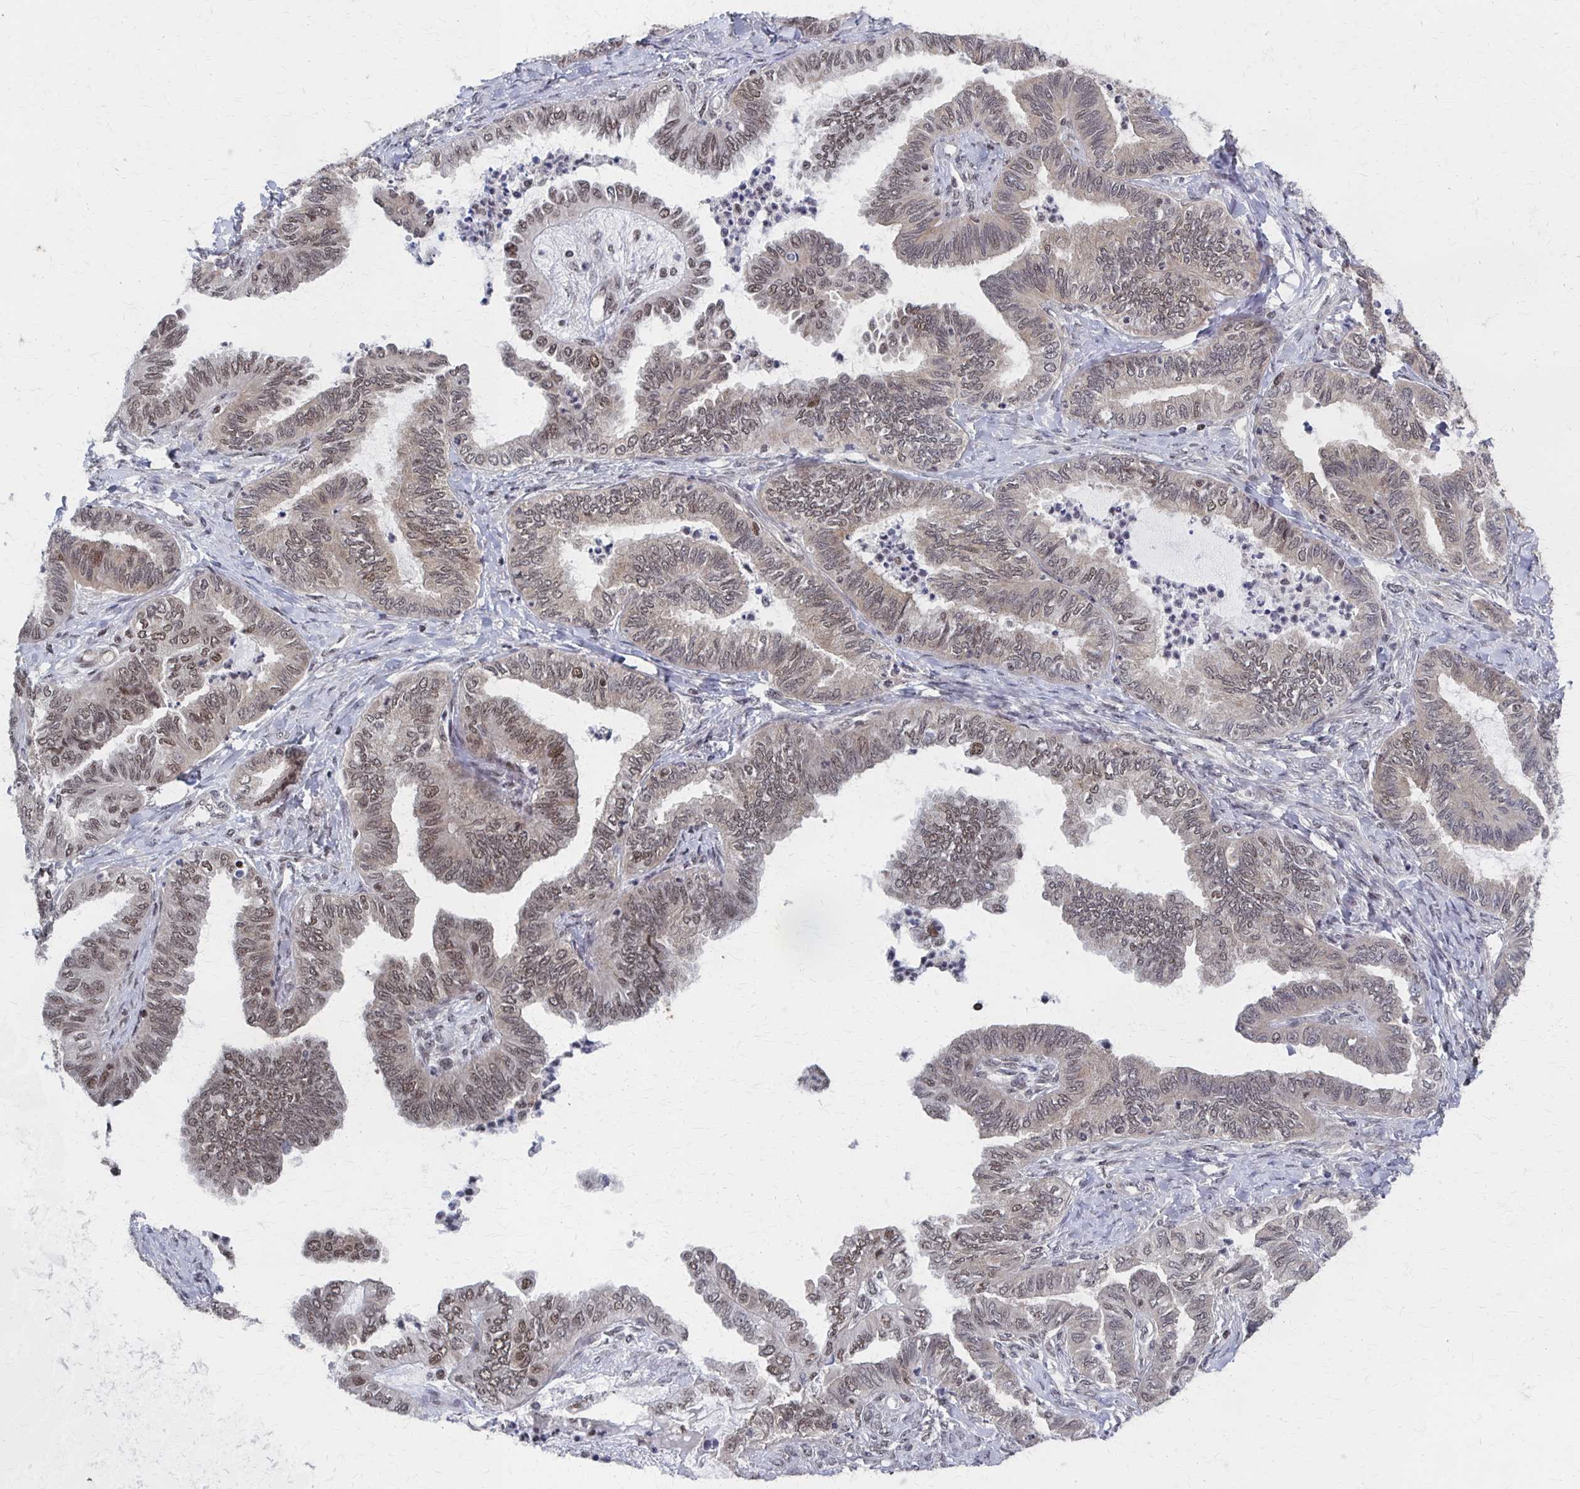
{"staining": {"intensity": "weak", "quantity": "25%-75%", "location": "nuclear"}, "tissue": "ovarian cancer", "cell_type": "Tumor cells", "image_type": "cancer", "snomed": [{"axis": "morphology", "description": "Carcinoma, endometroid"}, {"axis": "topography", "description": "Ovary"}], "caption": "Ovarian cancer stained for a protein exhibits weak nuclear positivity in tumor cells.", "gene": "GTF2B", "patient": {"sex": "female", "age": 70}}